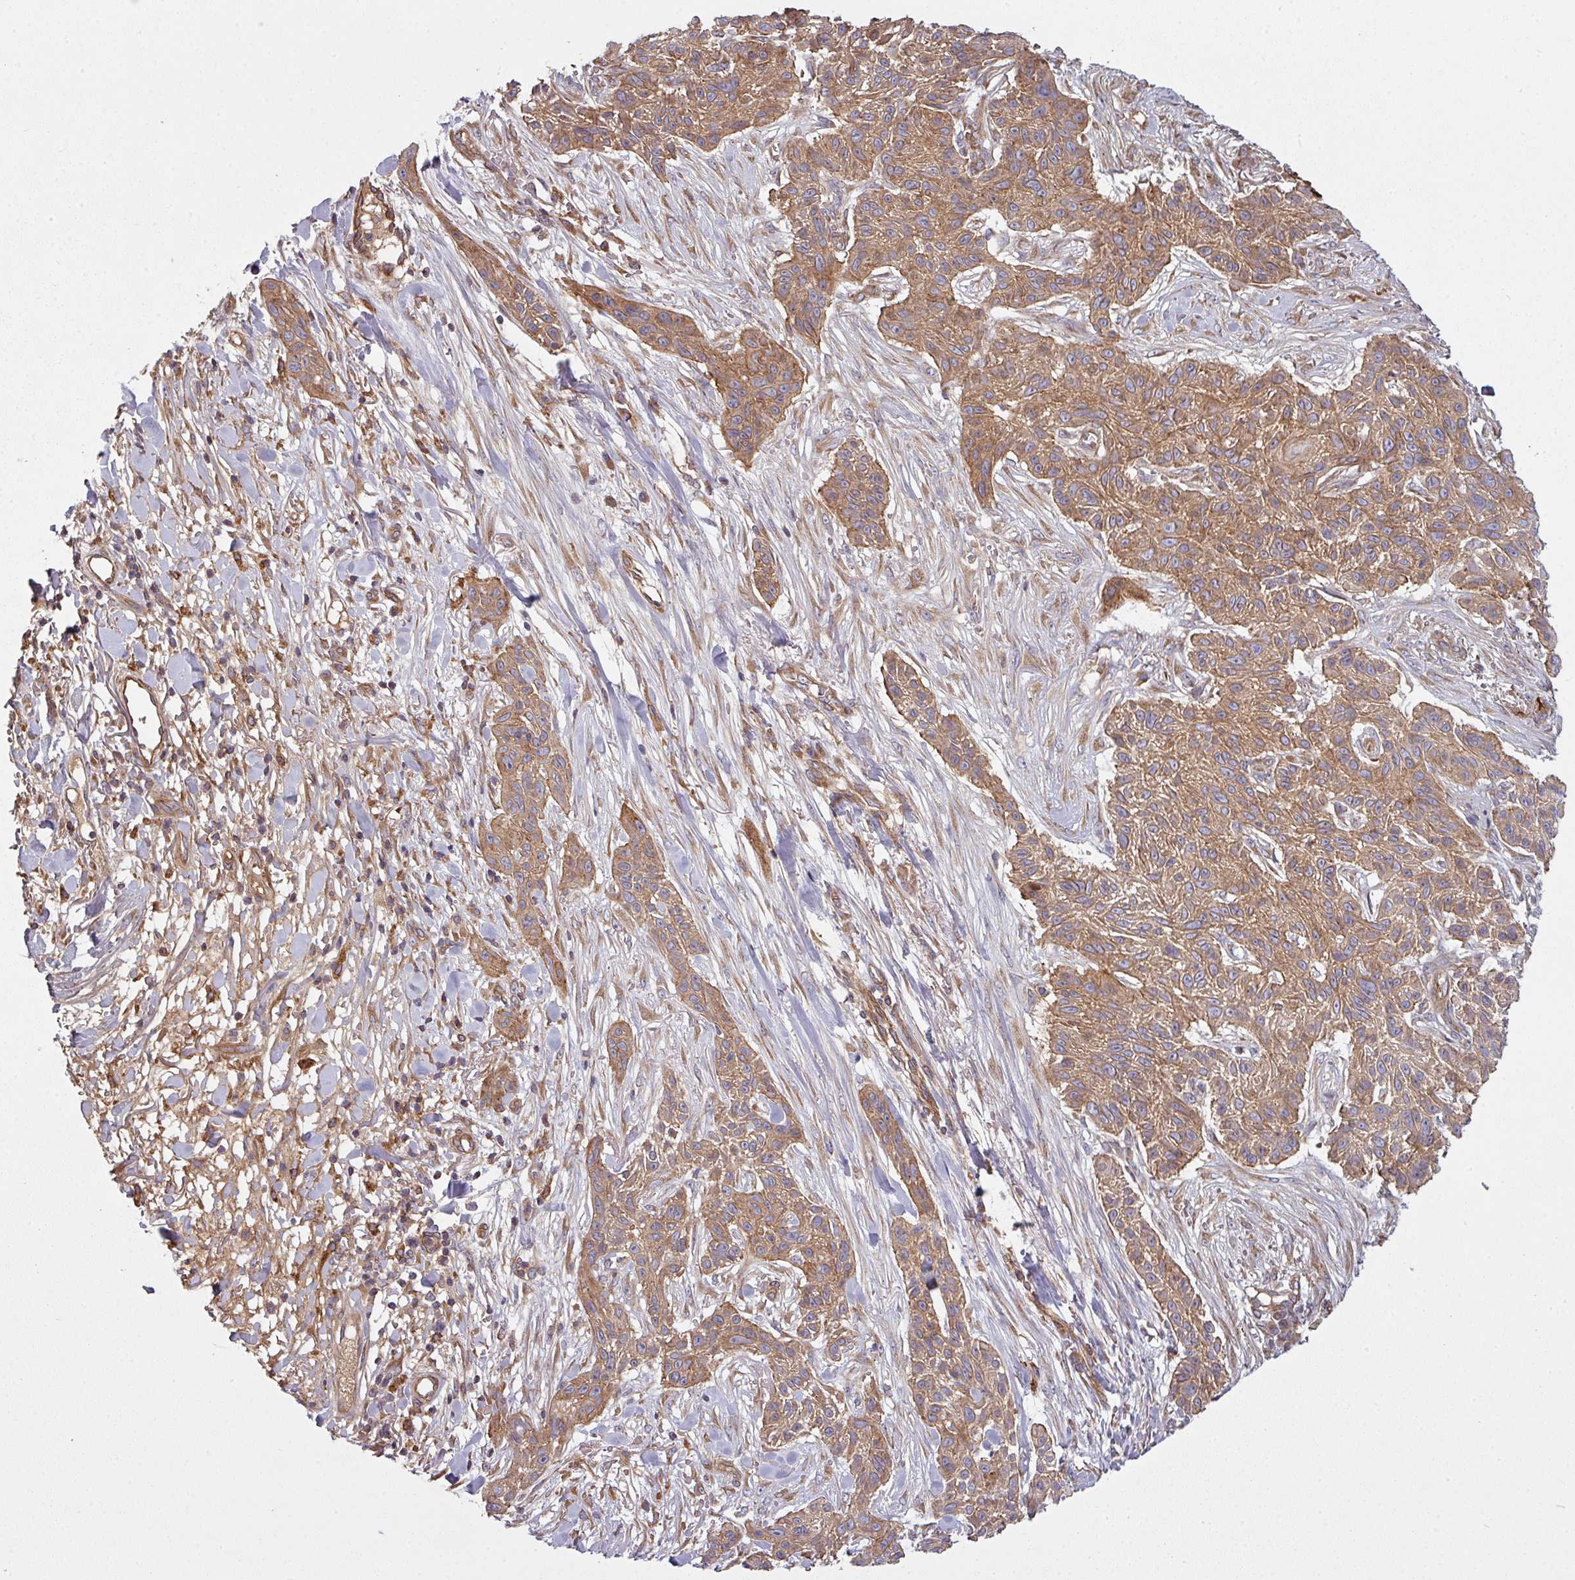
{"staining": {"intensity": "moderate", "quantity": ">75%", "location": "cytoplasmic/membranous"}, "tissue": "skin cancer", "cell_type": "Tumor cells", "image_type": "cancer", "snomed": [{"axis": "morphology", "description": "Squamous cell carcinoma, NOS"}, {"axis": "topography", "description": "Skin"}], "caption": "IHC of squamous cell carcinoma (skin) reveals medium levels of moderate cytoplasmic/membranous expression in about >75% of tumor cells.", "gene": "SNRNP25", "patient": {"sex": "male", "age": 86}}